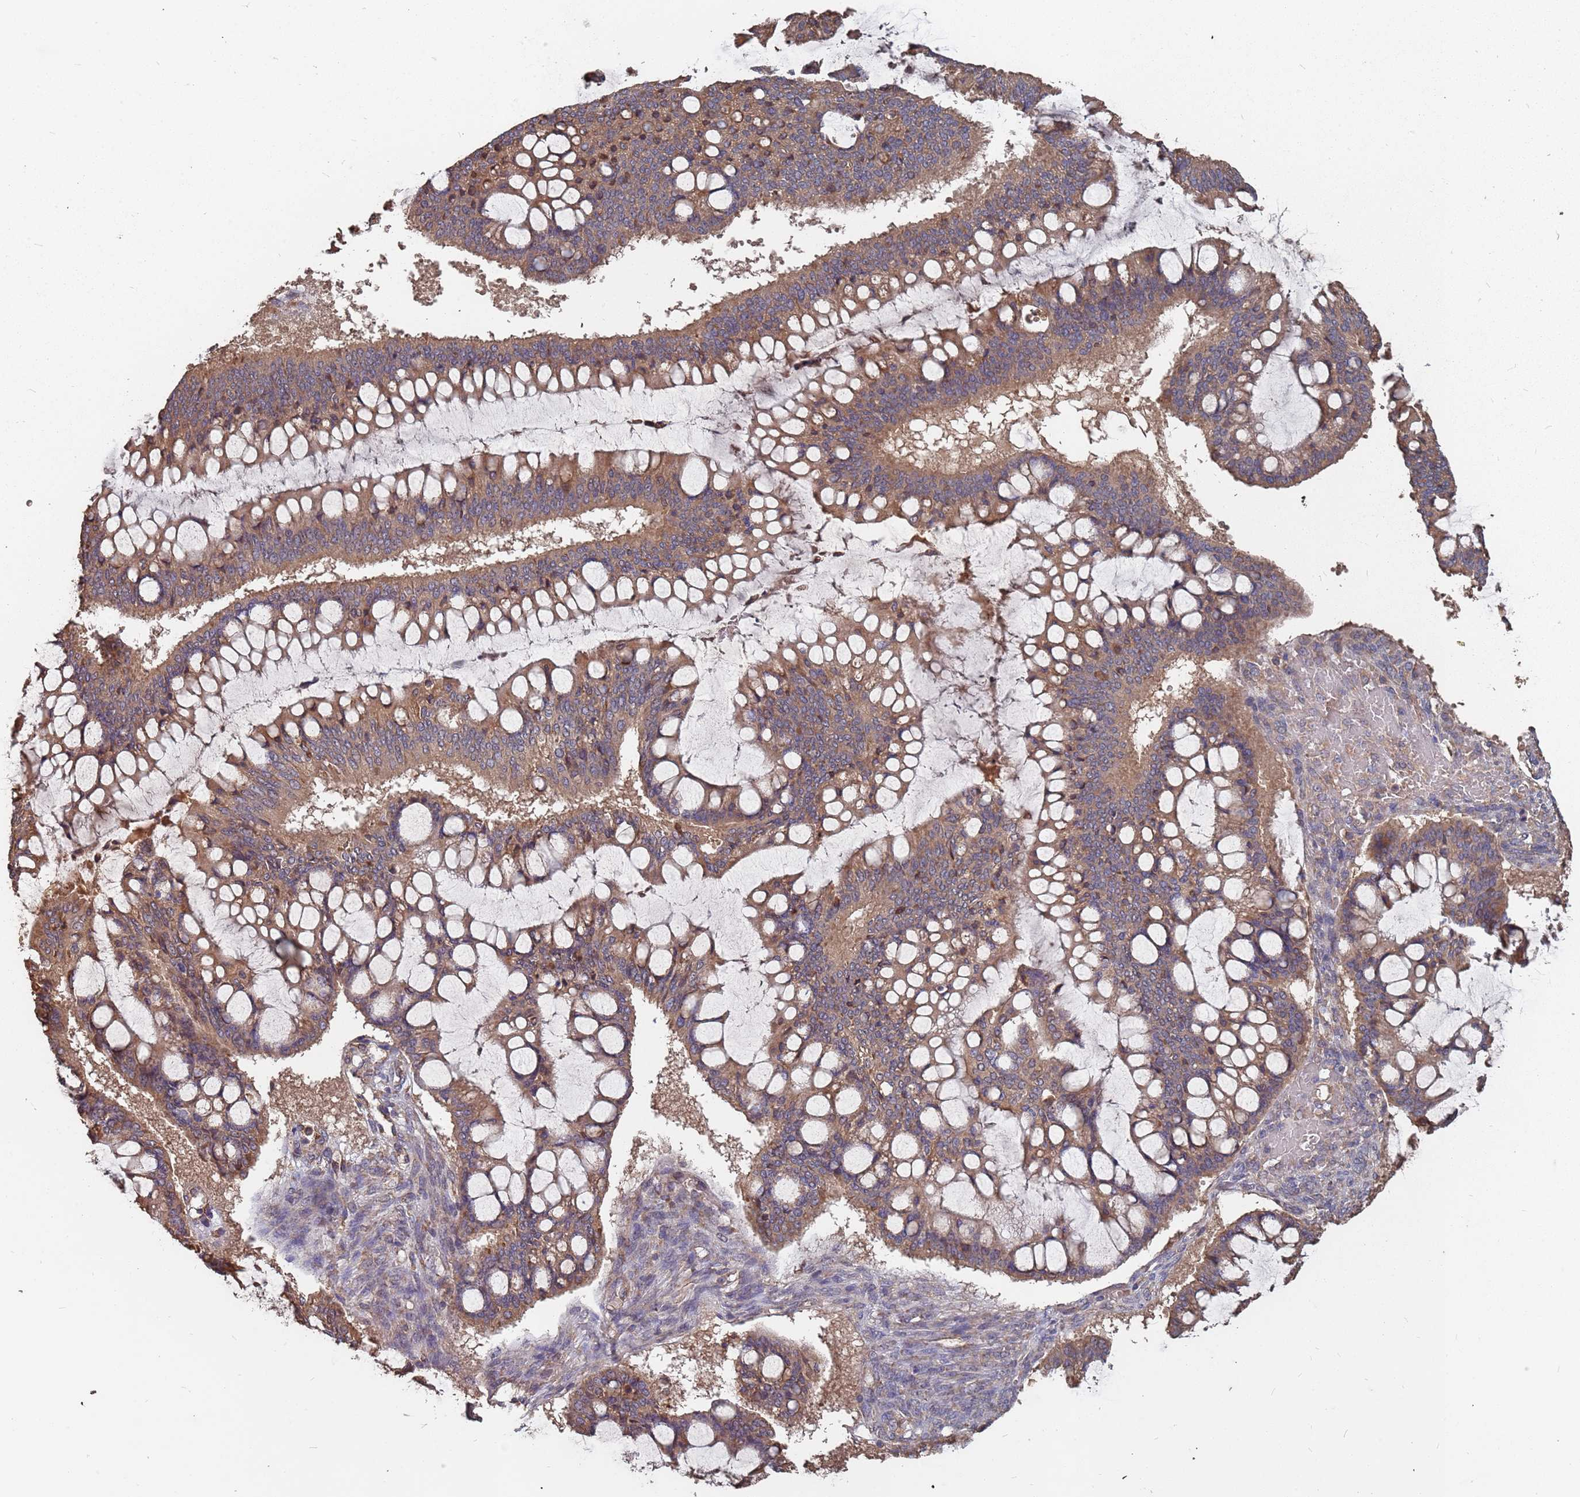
{"staining": {"intensity": "moderate", "quantity": ">75%", "location": "cytoplasmic/membranous"}, "tissue": "ovarian cancer", "cell_type": "Tumor cells", "image_type": "cancer", "snomed": [{"axis": "morphology", "description": "Cystadenocarcinoma, mucinous, NOS"}, {"axis": "topography", "description": "Ovary"}], "caption": "Immunohistochemistry (IHC) micrograph of ovarian cancer stained for a protein (brown), which demonstrates medium levels of moderate cytoplasmic/membranous expression in approximately >75% of tumor cells.", "gene": "ATG5", "patient": {"sex": "female", "age": 73}}